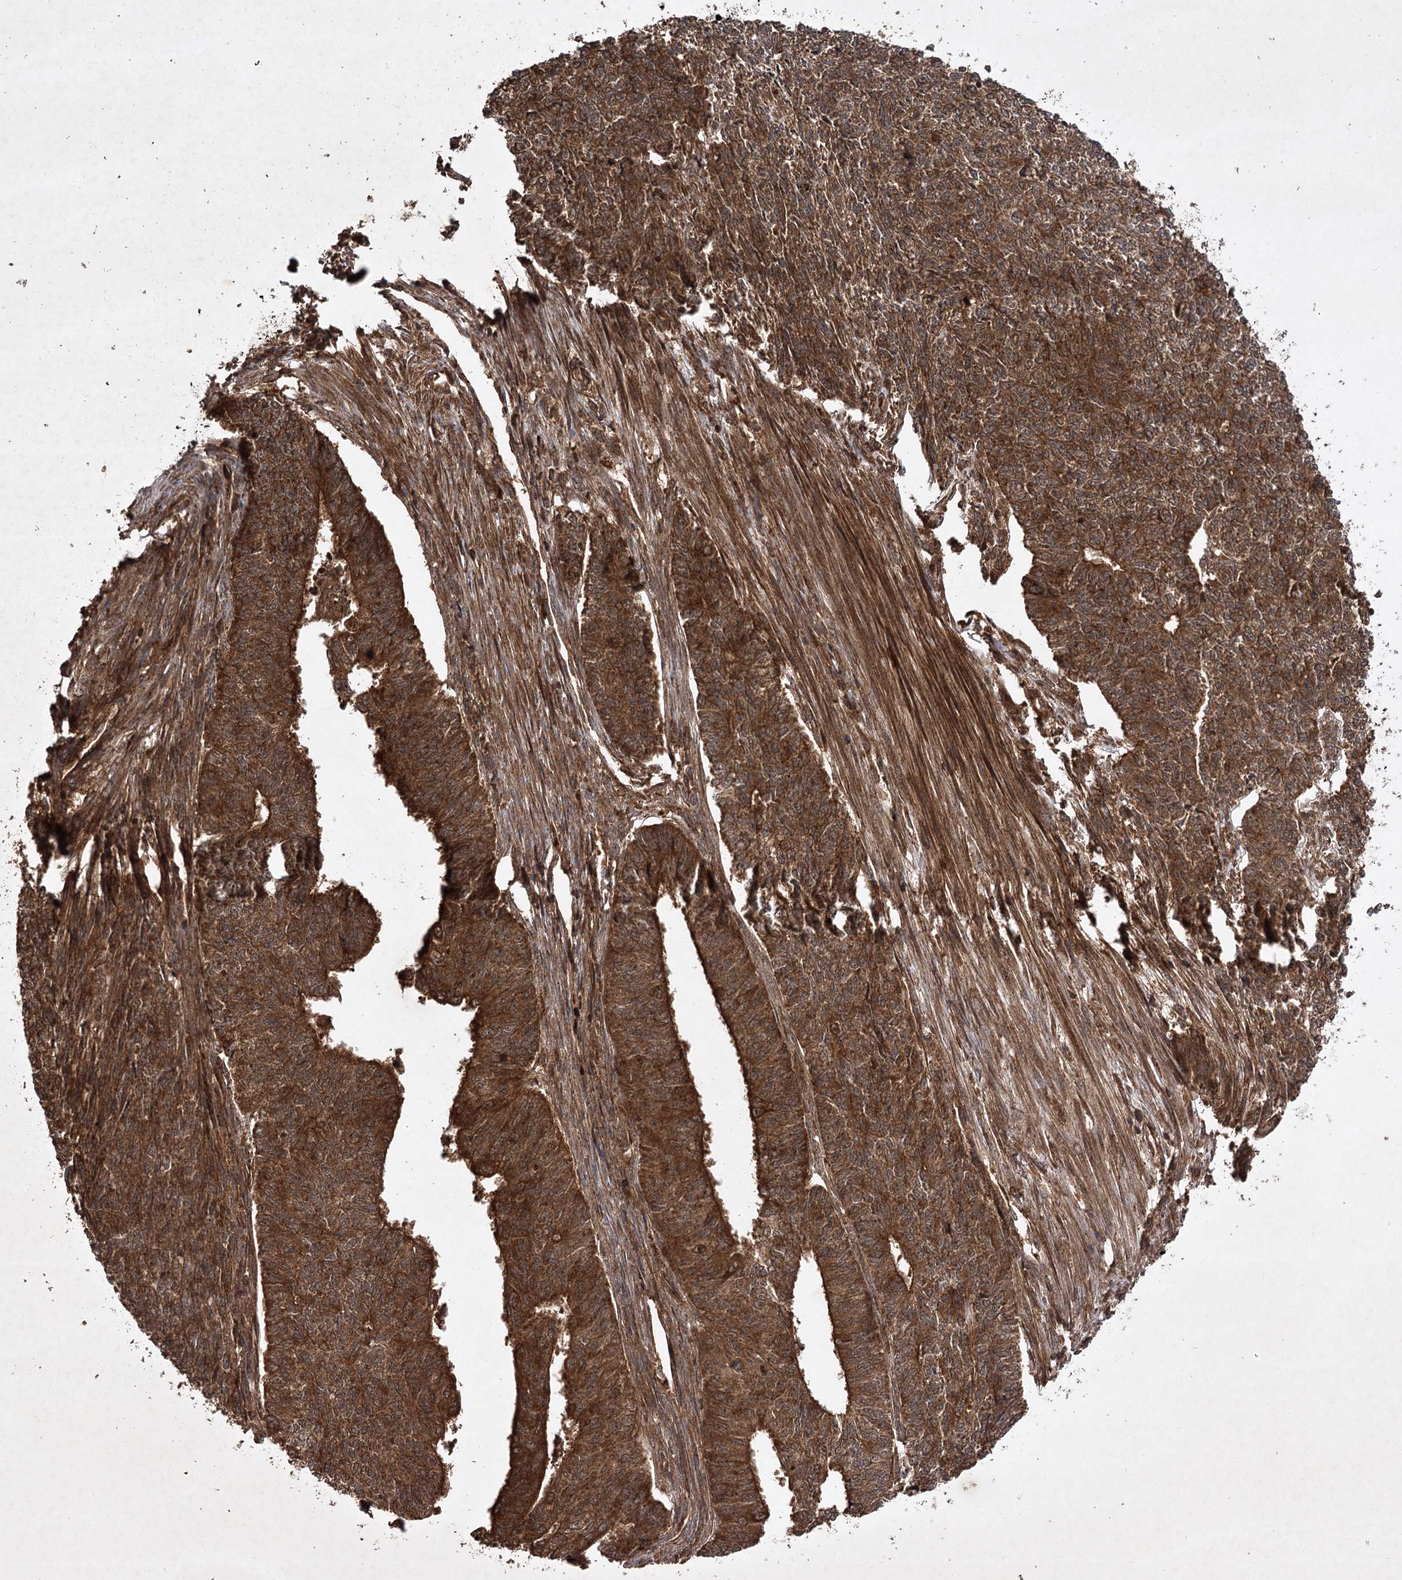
{"staining": {"intensity": "strong", "quantity": ">75%", "location": "cytoplasmic/membranous"}, "tissue": "endometrial cancer", "cell_type": "Tumor cells", "image_type": "cancer", "snomed": [{"axis": "morphology", "description": "Adenocarcinoma, NOS"}, {"axis": "topography", "description": "Endometrium"}], "caption": "Protein expression analysis of endometrial cancer (adenocarcinoma) displays strong cytoplasmic/membranous positivity in about >75% of tumor cells. Using DAB (3,3'-diaminobenzidine) (brown) and hematoxylin (blue) stains, captured at high magnification using brightfield microscopy.", "gene": "DNAJC13", "patient": {"sex": "female", "age": 32}}